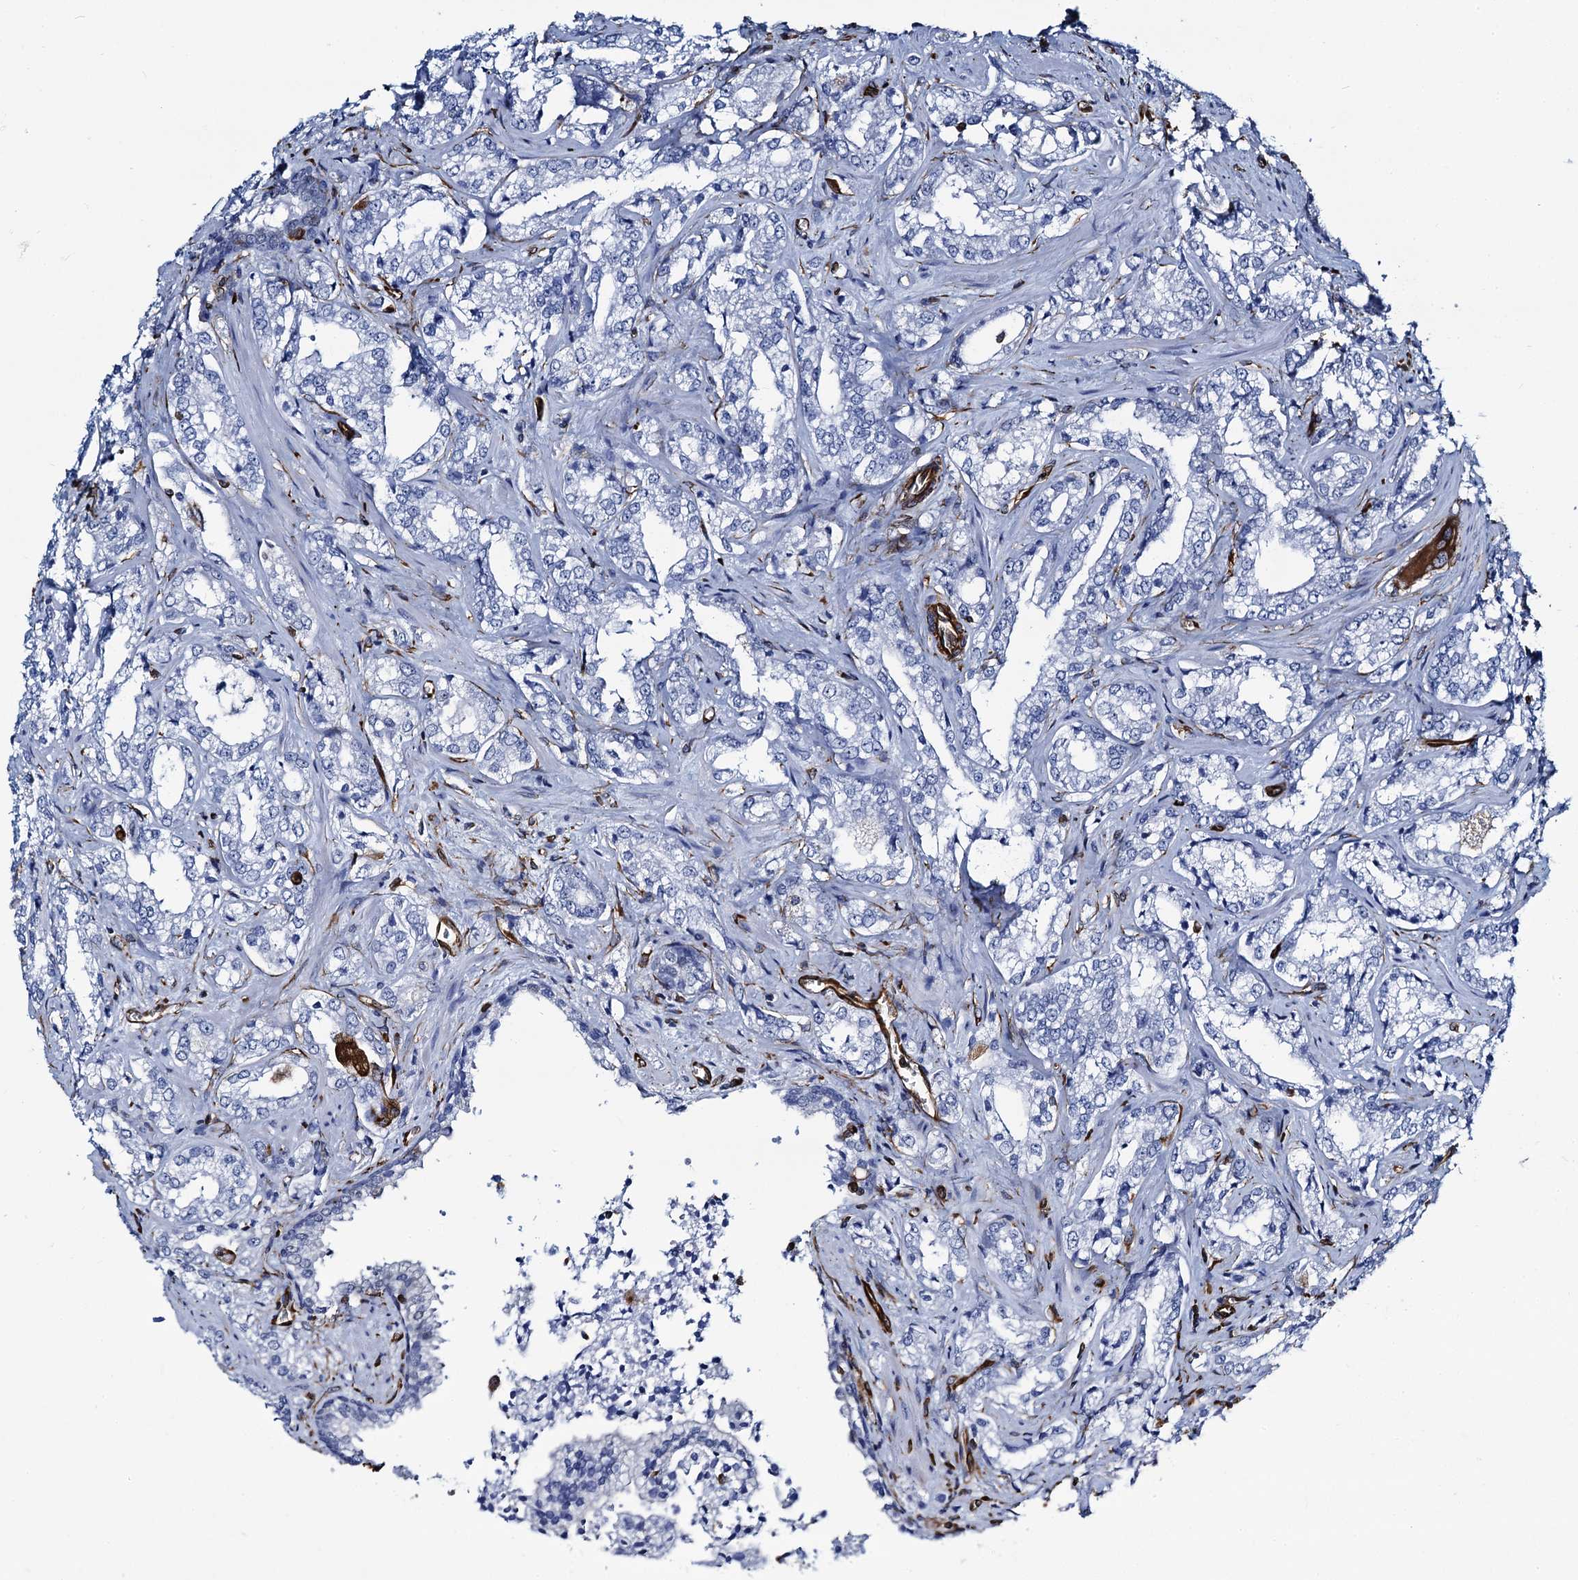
{"staining": {"intensity": "negative", "quantity": "none", "location": "none"}, "tissue": "prostate cancer", "cell_type": "Tumor cells", "image_type": "cancer", "snomed": [{"axis": "morphology", "description": "Adenocarcinoma, Low grade"}, {"axis": "topography", "description": "Prostate"}], "caption": "Immunohistochemistry of human prostate cancer (adenocarcinoma (low-grade)) displays no expression in tumor cells.", "gene": "PGM2", "patient": {"sex": "male", "age": 47}}